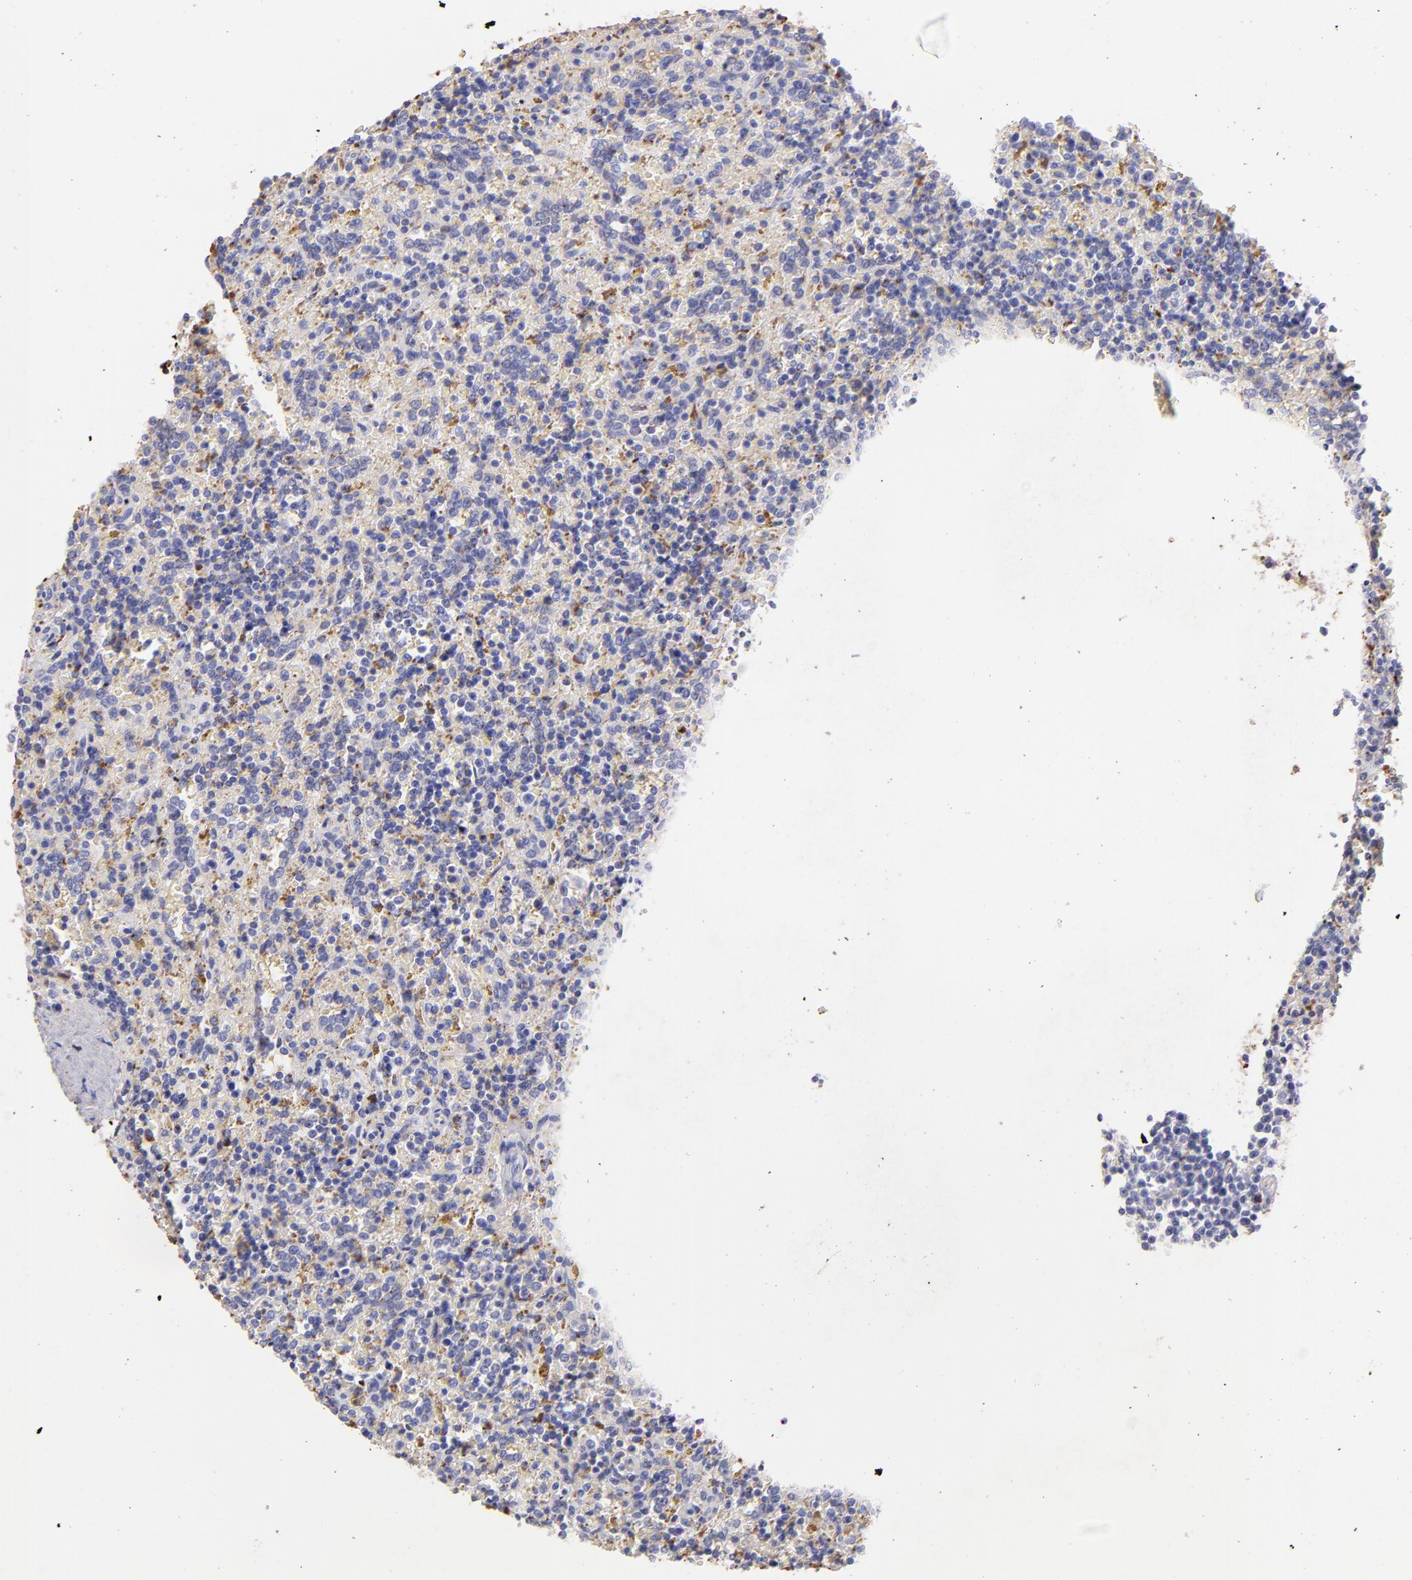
{"staining": {"intensity": "negative", "quantity": "none", "location": "none"}, "tissue": "lymphoma", "cell_type": "Tumor cells", "image_type": "cancer", "snomed": [{"axis": "morphology", "description": "Malignant lymphoma, non-Hodgkin's type, Low grade"}, {"axis": "topography", "description": "Spleen"}], "caption": "The micrograph exhibits no significant positivity in tumor cells of lymphoma.", "gene": "FGB", "patient": {"sex": "male", "age": 67}}